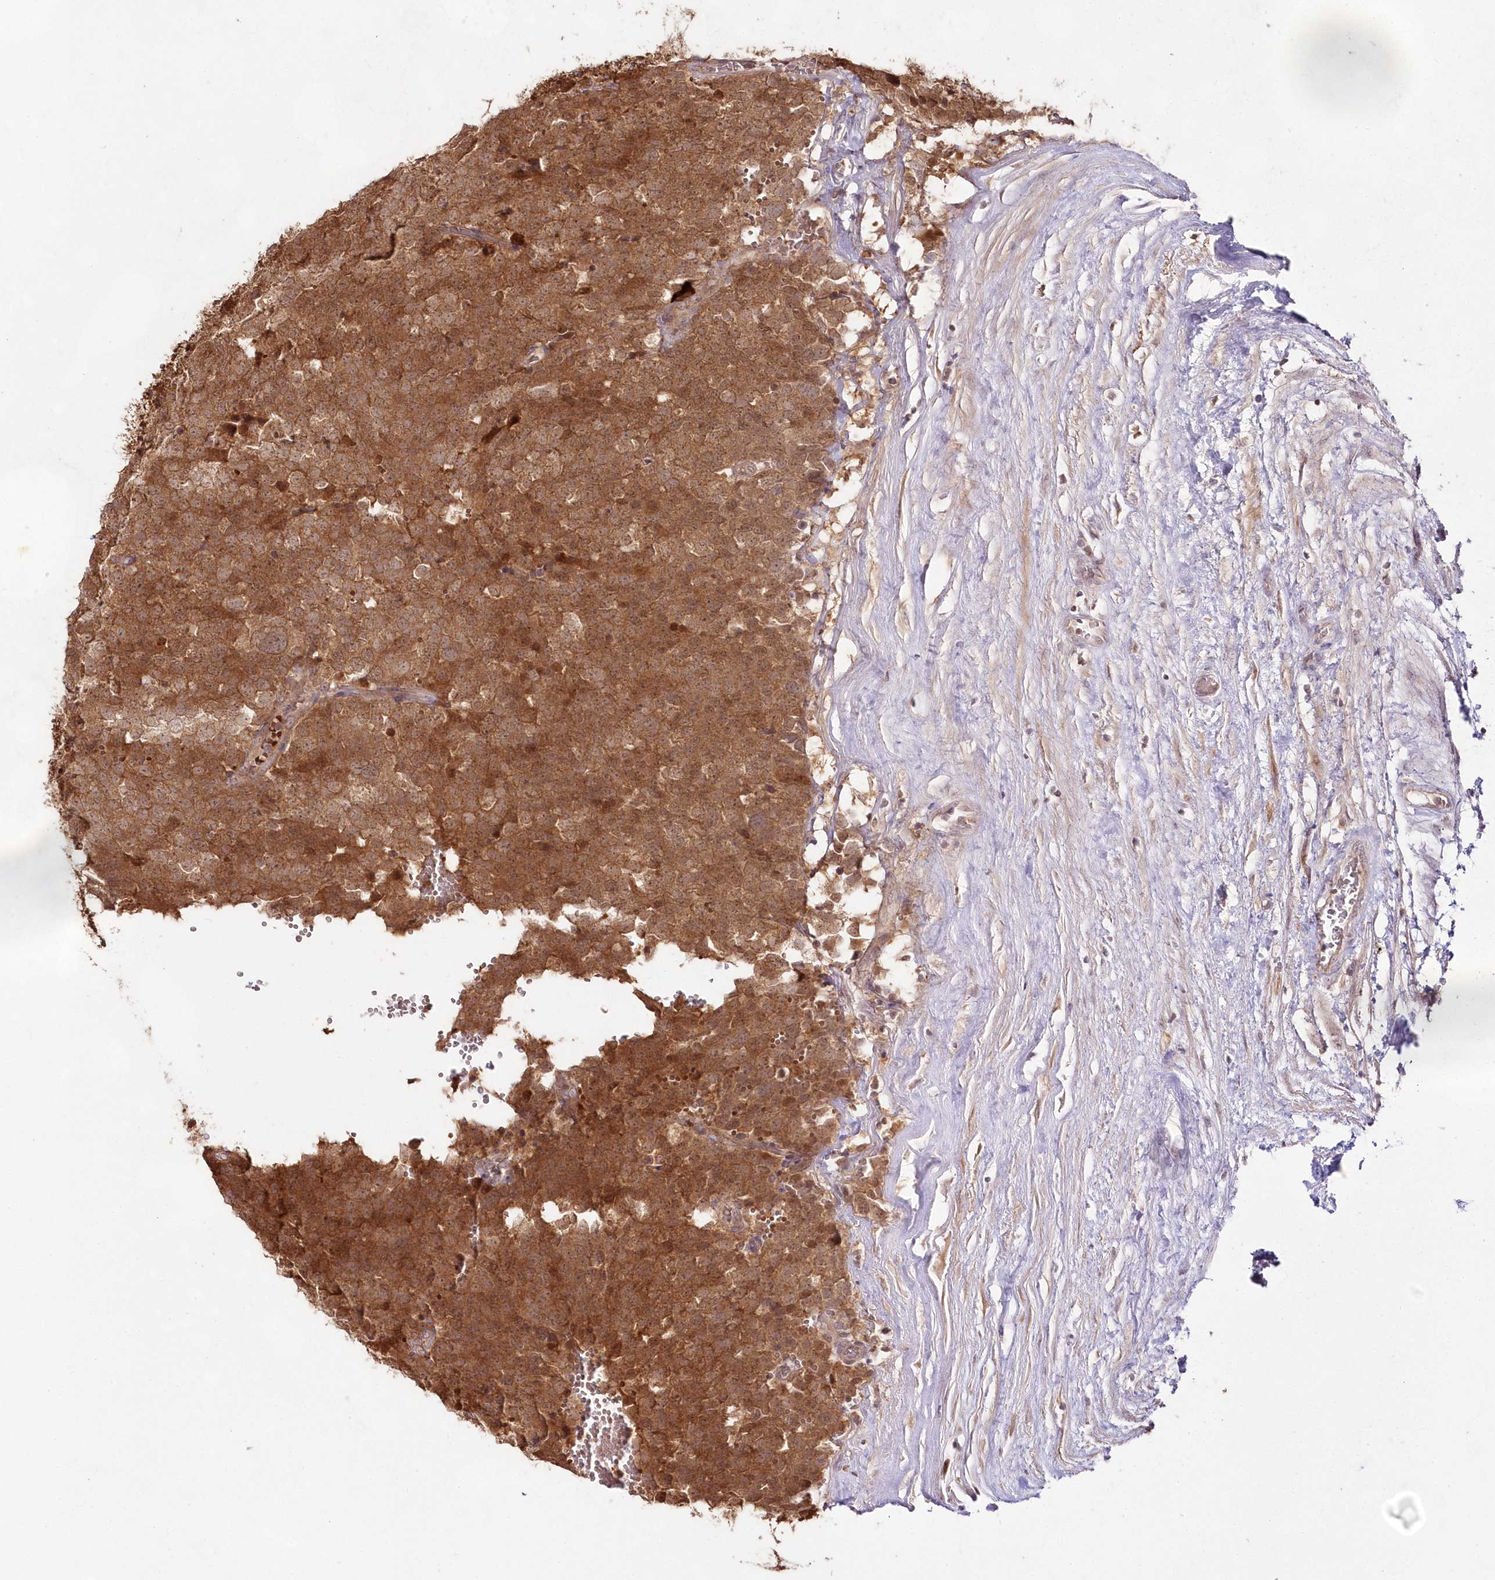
{"staining": {"intensity": "moderate", "quantity": ">75%", "location": "cytoplasmic/membranous,nuclear"}, "tissue": "testis cancer", "cell_type": "Tumor cells", "image_type": "cancer", "snomed": [{"axis": "morphology", "description": "Seminoma, NOS"}, {"axis": "topography", "description": "Testis"}], "caption": "Tumor cells show moderate cytoplasmic/membranous and nuclear expression in approximately >75% of cells in testis cancer.", "gene": "IMPA1", "patient": {"sex": "male", "age": 71}}